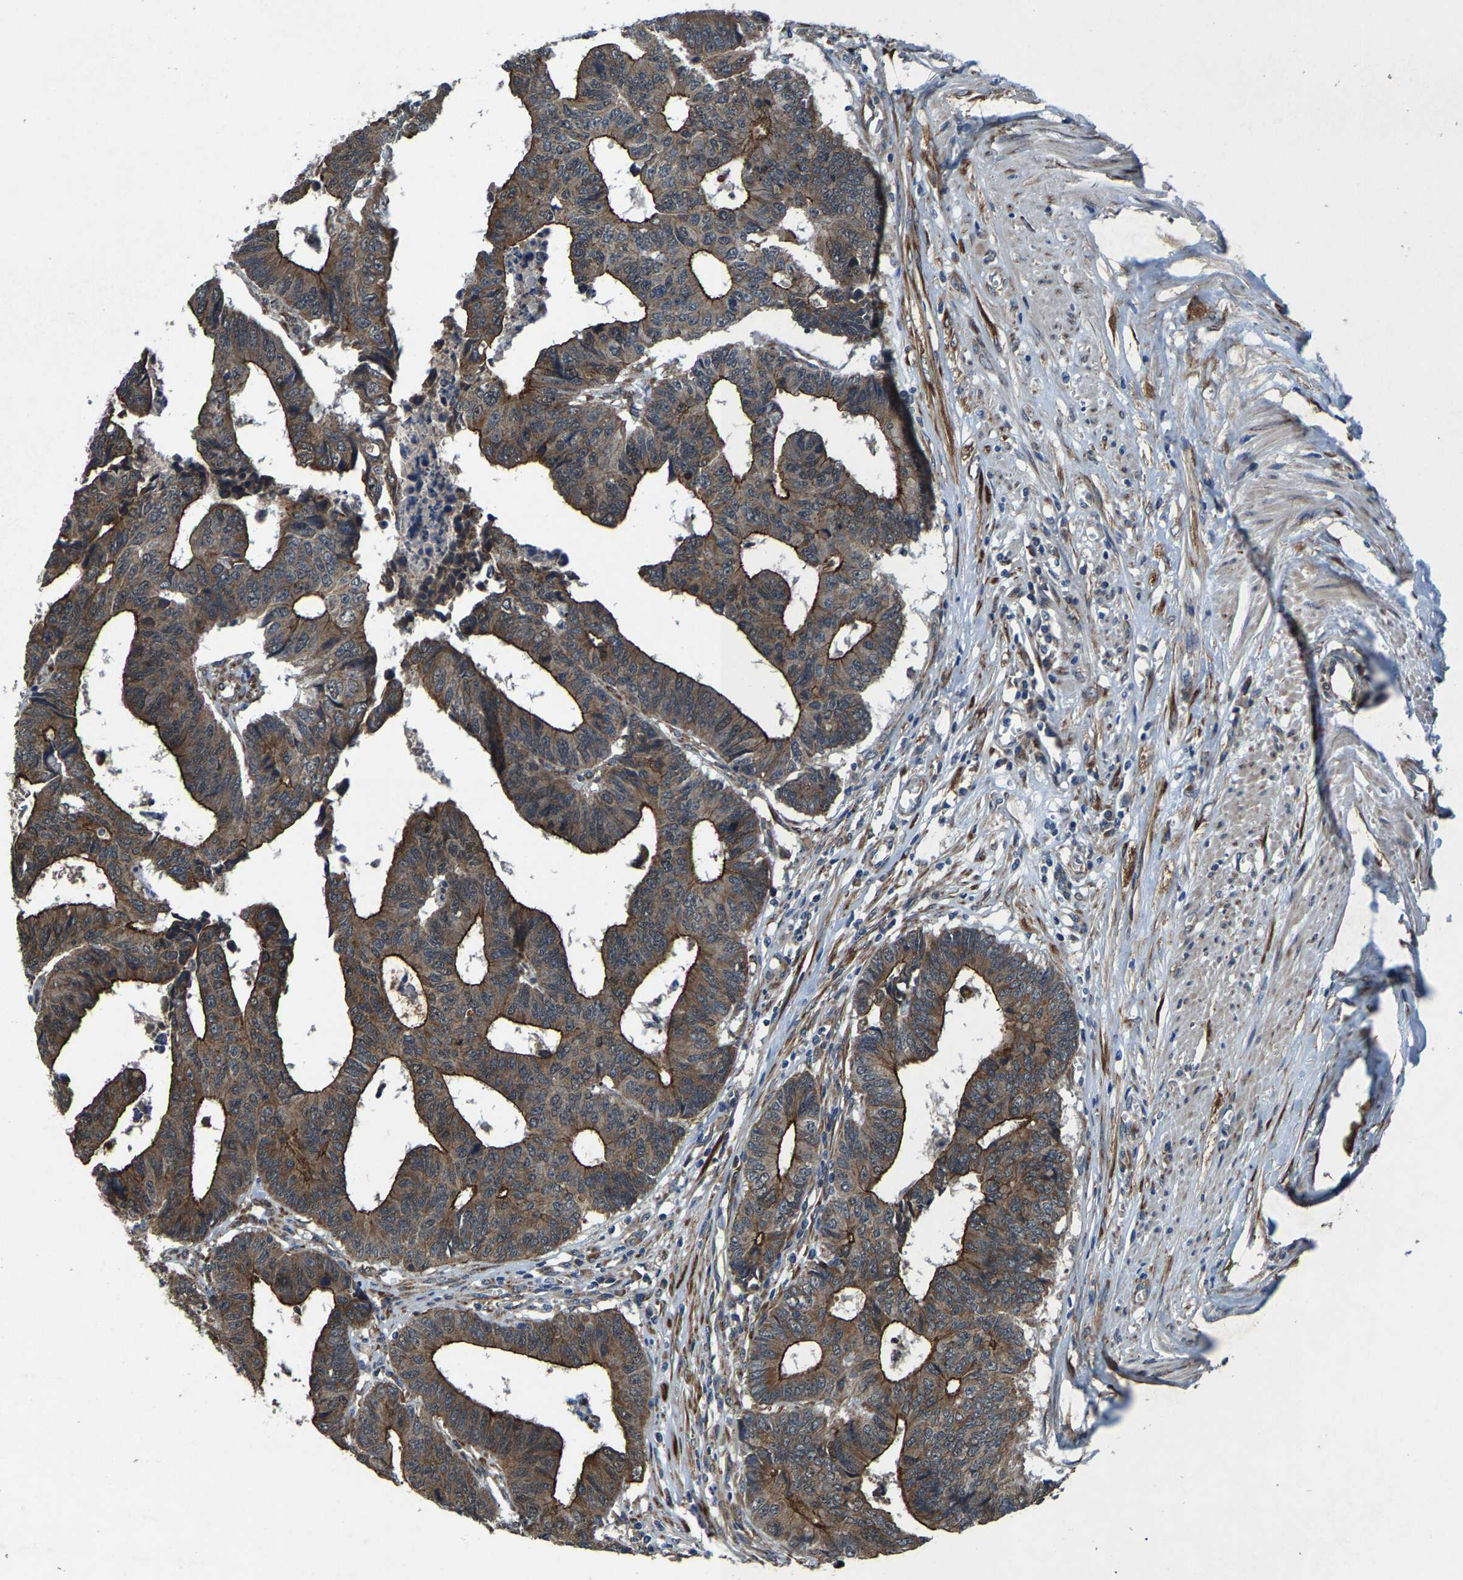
{"staining": {"intensity": "moderate", "quantity": ">75%", "location": "cytoplasmic/membranous"}, "tissue": "colorectal cancer", "cell_type": "Tumor cells", "image_type": "cancer", "snomed": [{"axis": "morphology", "description": "Adenocarcinoma, NOS"}, {"axis": "topography", "description": "Rectum"}], "caption": "Colorectal cancer stained with DAB (3,3'-diaminobenzidine) immunohistochemistry displays medium levels of moderate cytoplasmic/membranous staining in approximately >75% of tumor cells. (DAB (3,3'-diaminobenzidine) IHC, brown staining for protein, blue staining for nuclei).", "gene": "PDP1", "patient": {"sex": "male", "age": 84}}